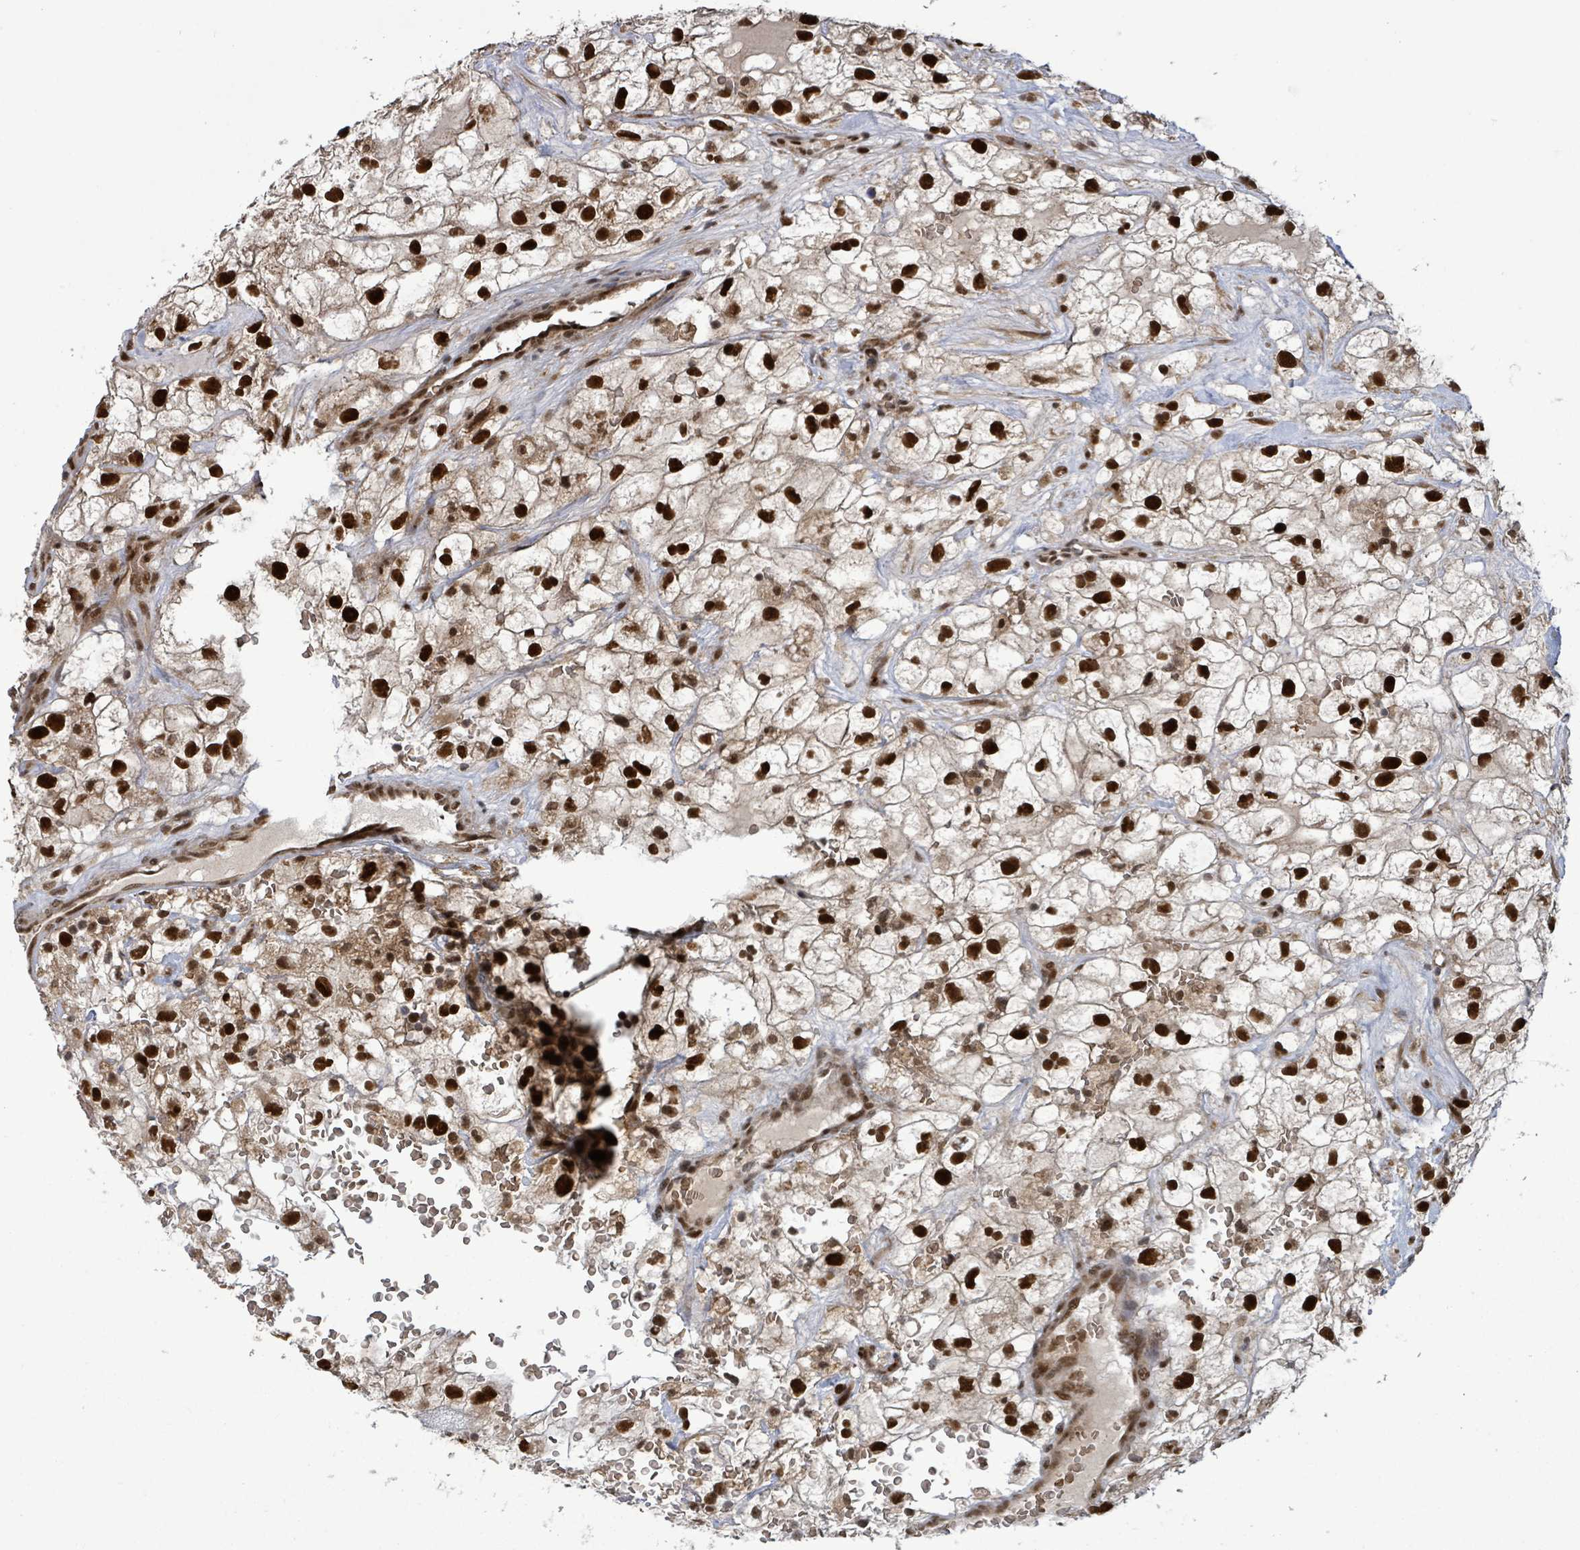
{"staining": {"intensity": "strong", "quantity": "25%-75%", "location": "nuclear"}, "tissue": "renal cancer", "cell_type": "Tumor cells", "image_type": "cancer", "snomed": [{"axis": "morphology", "description": "Adenocarcinoma, NOS"}, {"axis": "topography", "description": "Kidney"}], "caption": "A high amount of strong nuclear positivity is identified in about 25%-75% of tumor cells in renal cancer tissue. (brown staining indicates protein expression, while blue staining denotes nuclei).", "gene": "PATZ1", "patient": {"sex": "male", "age": 59}}